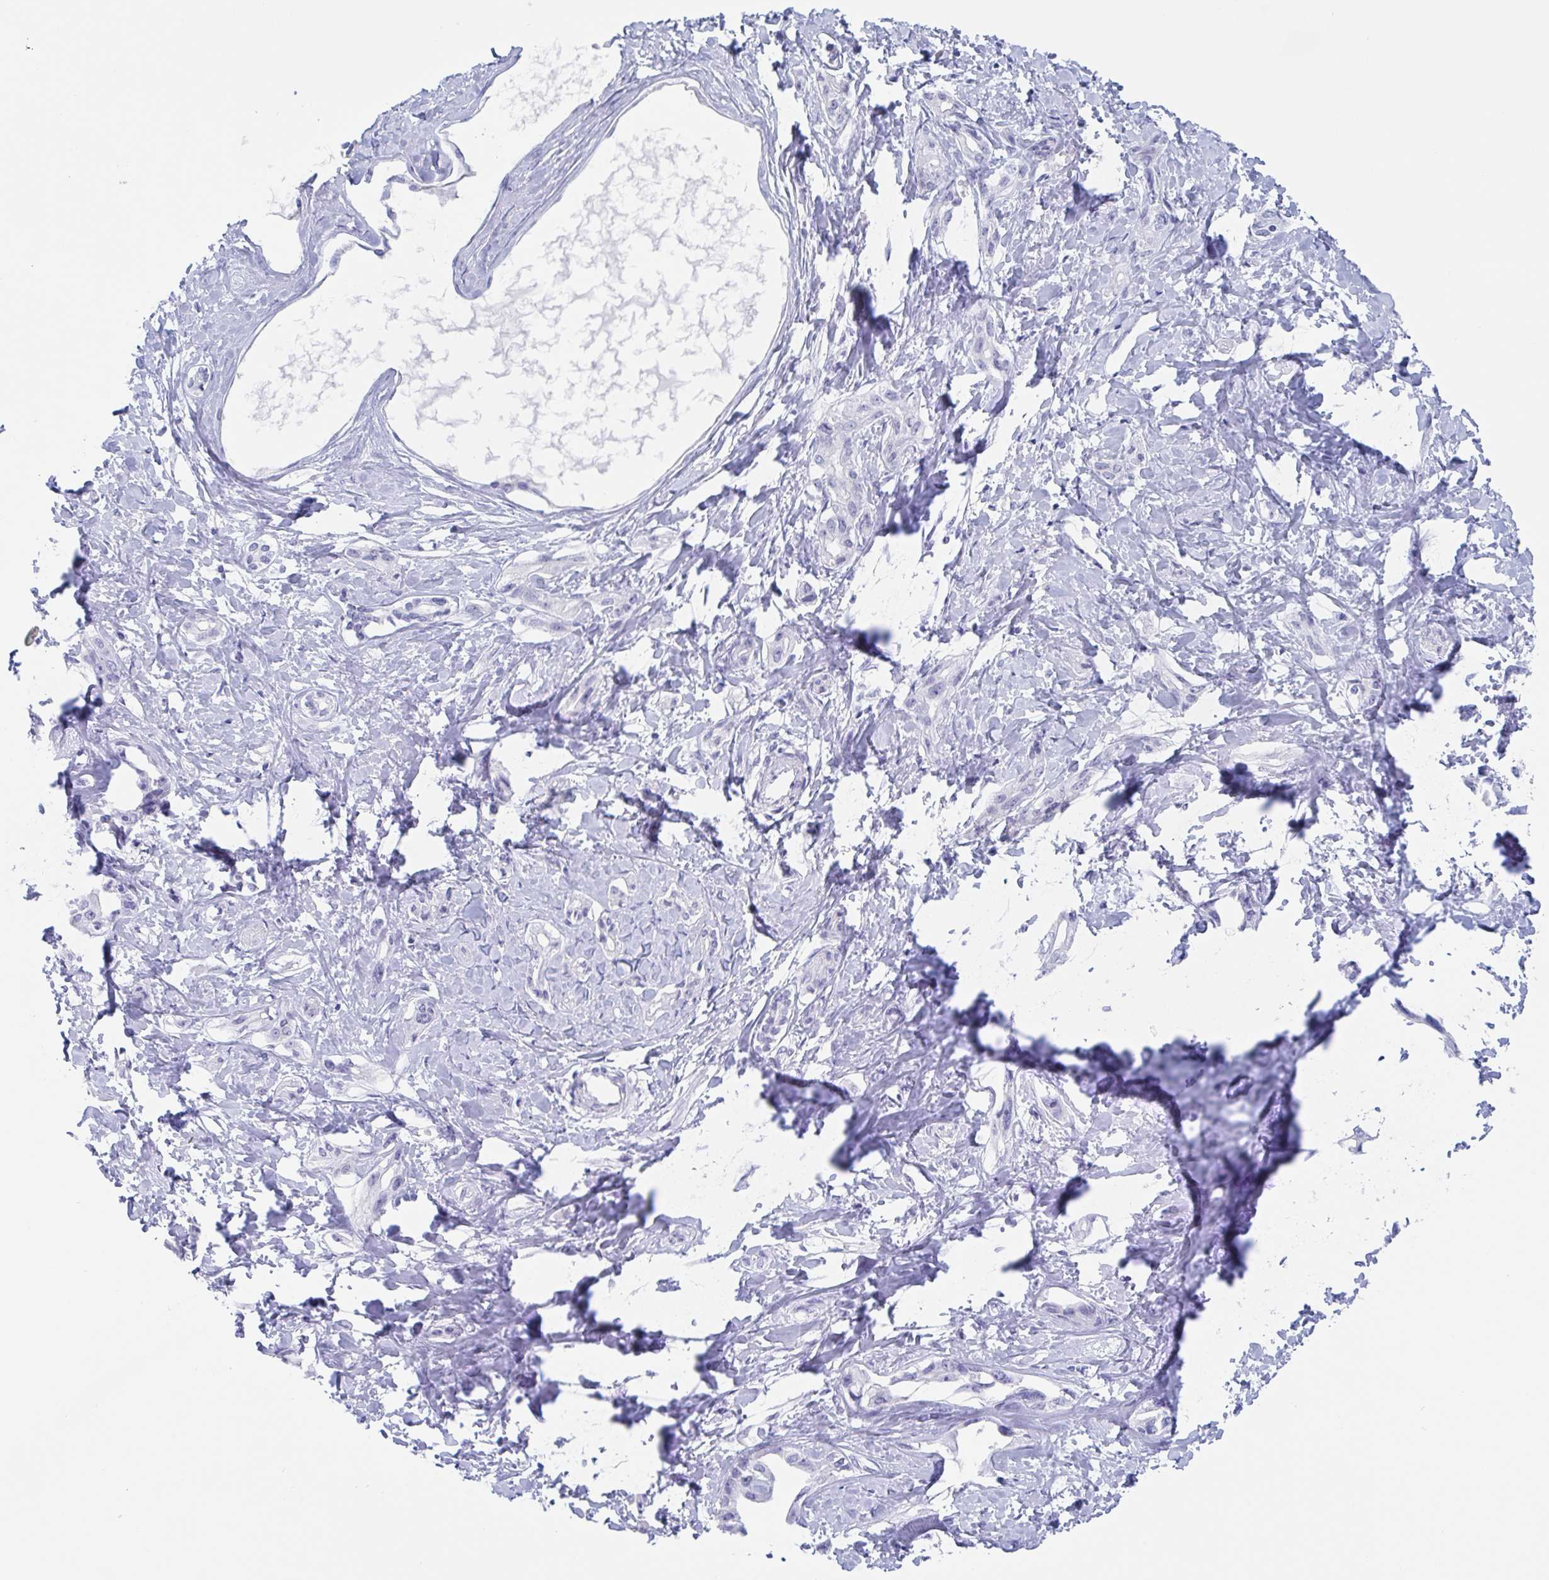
{"staining": {"intensity": "negative", "quantity": "none", "location": "none"}, "tissue": "liver cancer", "cell_type": "Tumor cells", "image_type": "cancer", "snomed": [{"axis": "morphology", "description": "Cholangiocarcinoma"}, {"axis": "topography", "description": "Liver"}], "caption": "Tumor cells are negative for protein expression in human liver cholangiocarcinoma.", "gene": "CDX4", "patient": {"sex": "male", "age": 59}}